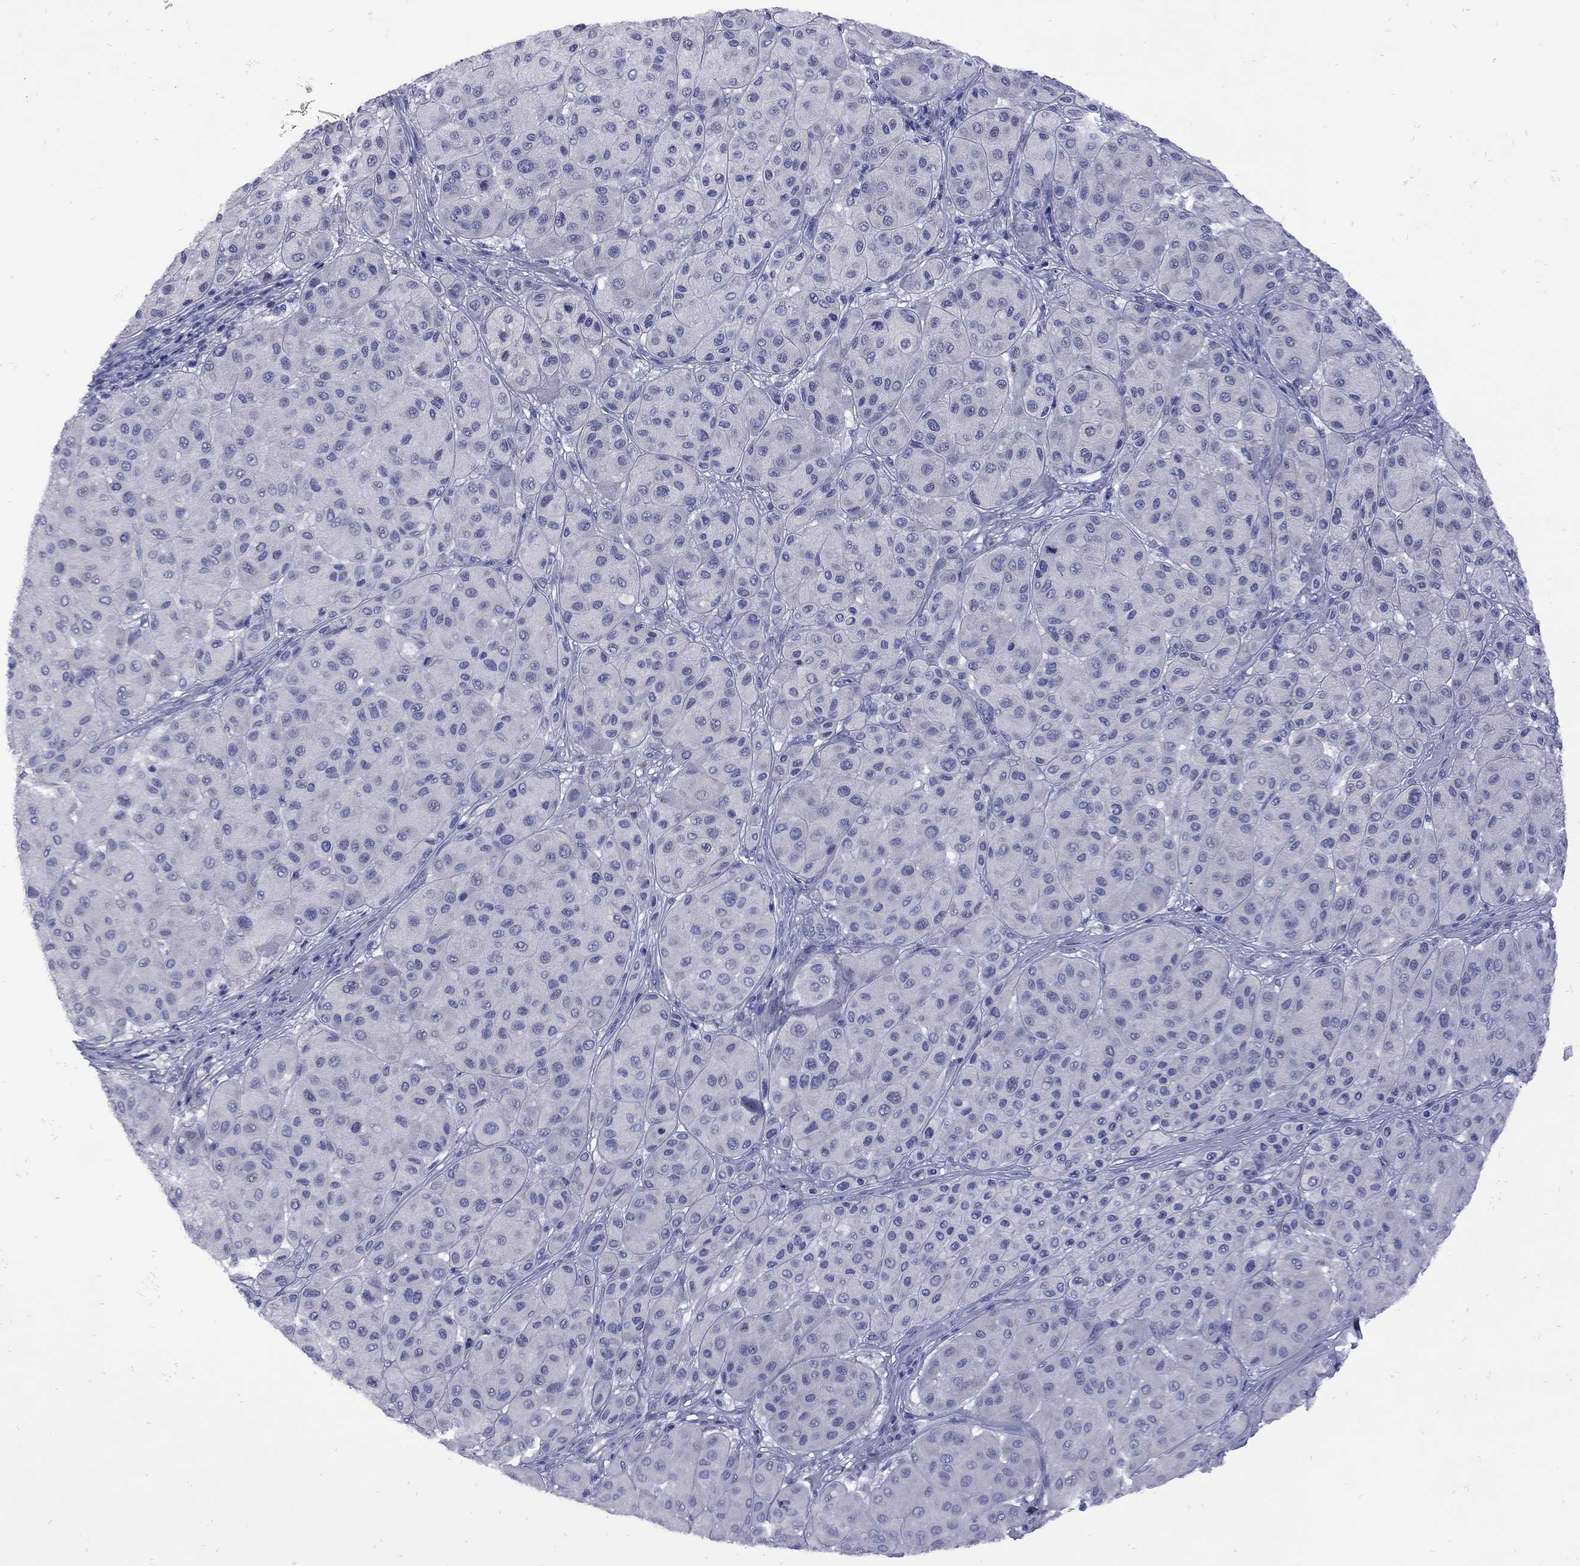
{"staining": {"intensity": "negative", "quantity": "none", "location": "none"}, "tissue": "melanoma", "cell_type": "Tumor cells", "image_type": "cancer", "snomed": [{"axis": "morphology", "description": "Malignant melanoma, Metastatic site"}, {"axis": "topography", "description": "Smooth muscle"}], "caption": "A micrograph of malignant melanoma (metastatic site) stained for a protein reveals no brown staining in tumor cells.", "gene": "EPPIN", "patient": {"sex": "male", "age": 41}}